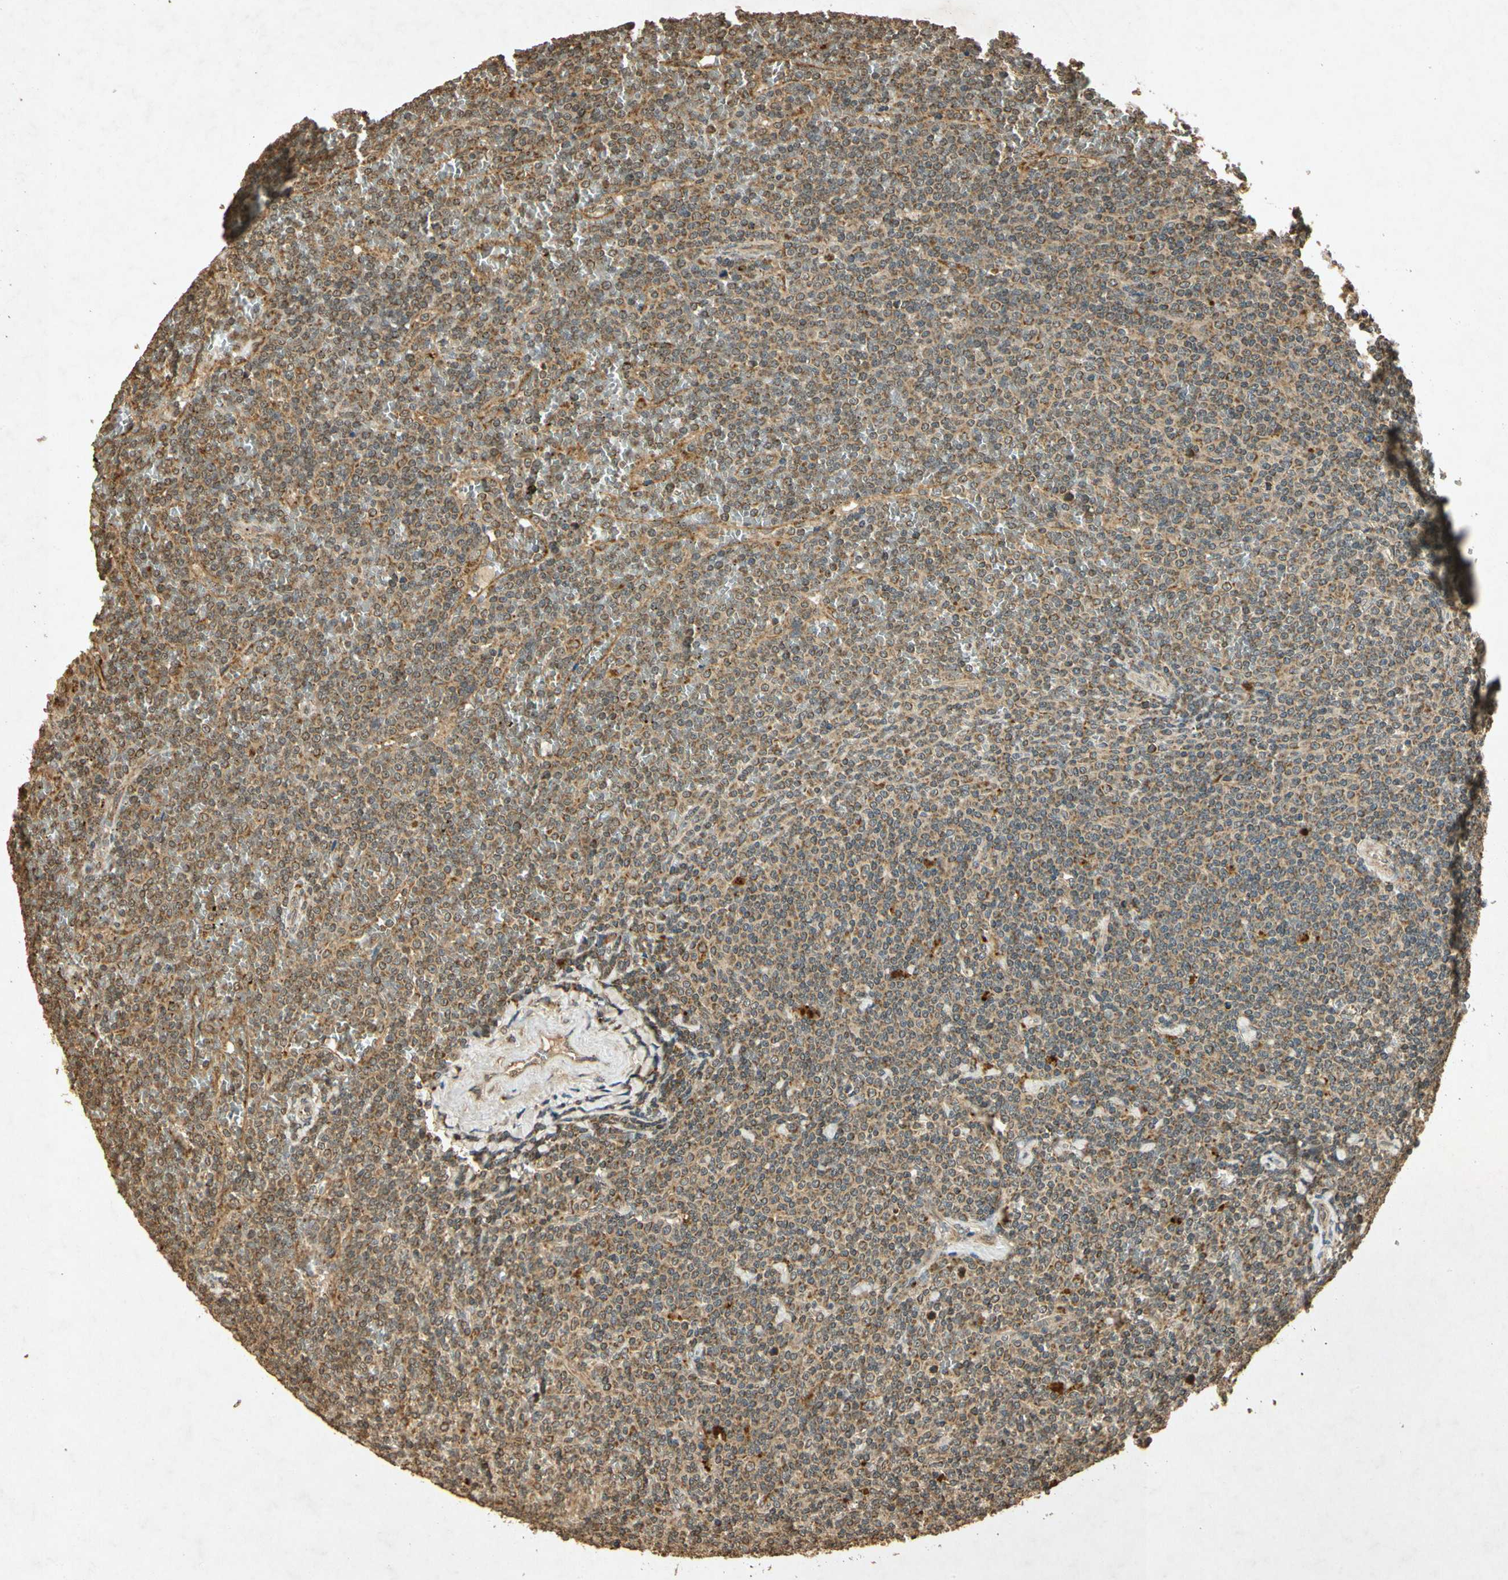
{"staining": {"intensity": "weak", "quantity": ">75%", "location": "cytoplasmic/membranous"}, "tissue": "lymphoma", "cell_type": "Tumor cells", "image_type": "cancer", "snomed": [{"axis": "morphology", "description": "Malignant lymphoma, non-Hodgkin's type, Low grade"}, {"axis": "topography", "description": "Spleen"}], "caption": "Tumor cells display low levels of weak cytoplasmic/membranous expression in approximately >75% of cells in lymphoma.", "gene": "PRDX3", "patient": {"sex": "female", "age": 19}}